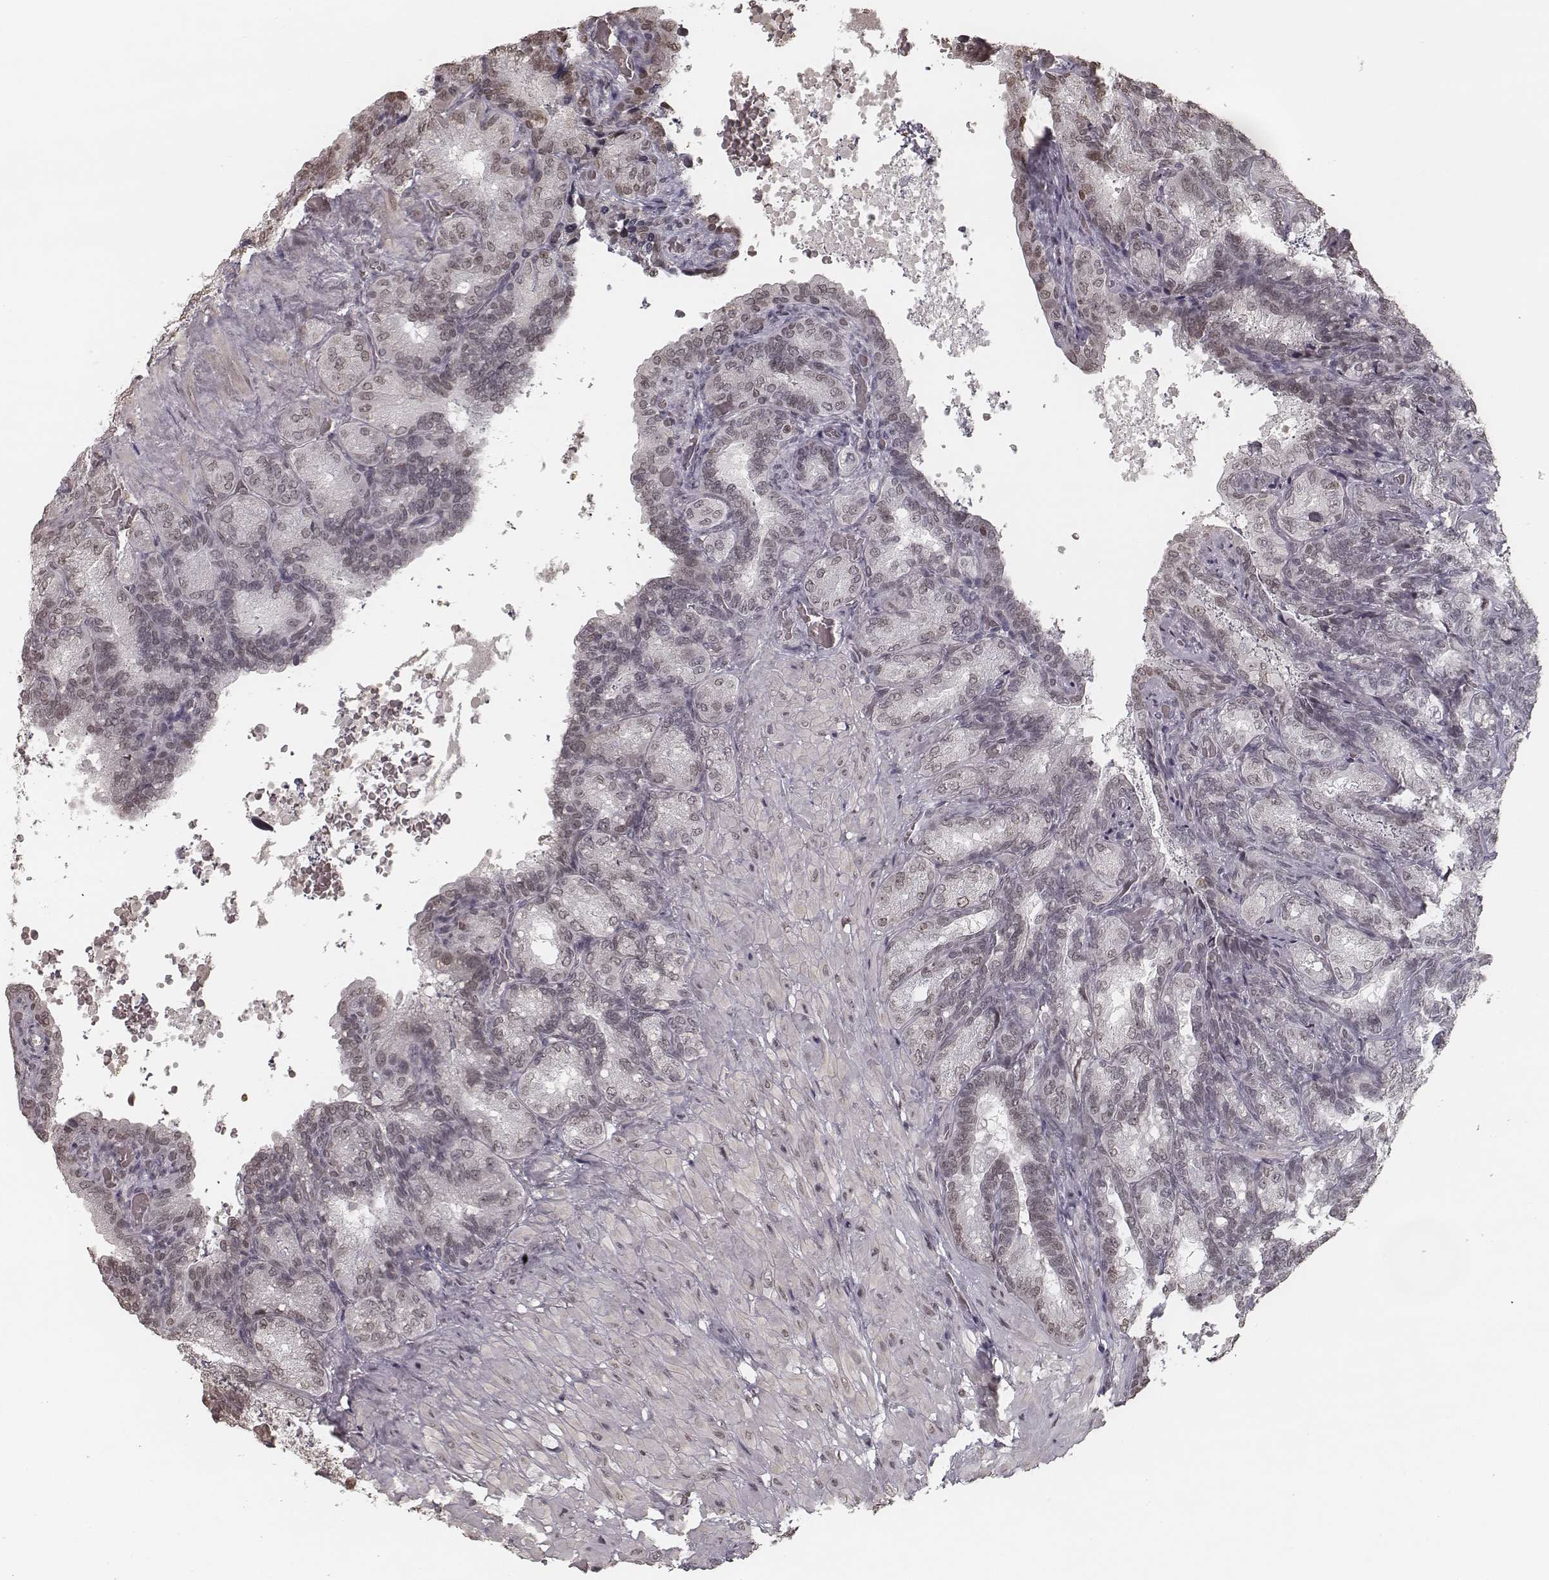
{"staining": {"intensity": "negative", "quantity": "none", "location": "none"}, "tissue": "seminal vesicle", "cell_type": "Glandular cells", "image_type": "normal", "snomed": [{"axis": "morphology", "description": "Normal tissue, NOS"}, {"axis": "topography", "description": "Seminal veicle"}], "caption": "This is an immunohistochemistry (IHC) image of normal seminal vesicle. There is no staining in glandular cells.", "gene": "HMGA2", "patient": {"sex": "male", "age": 68}}